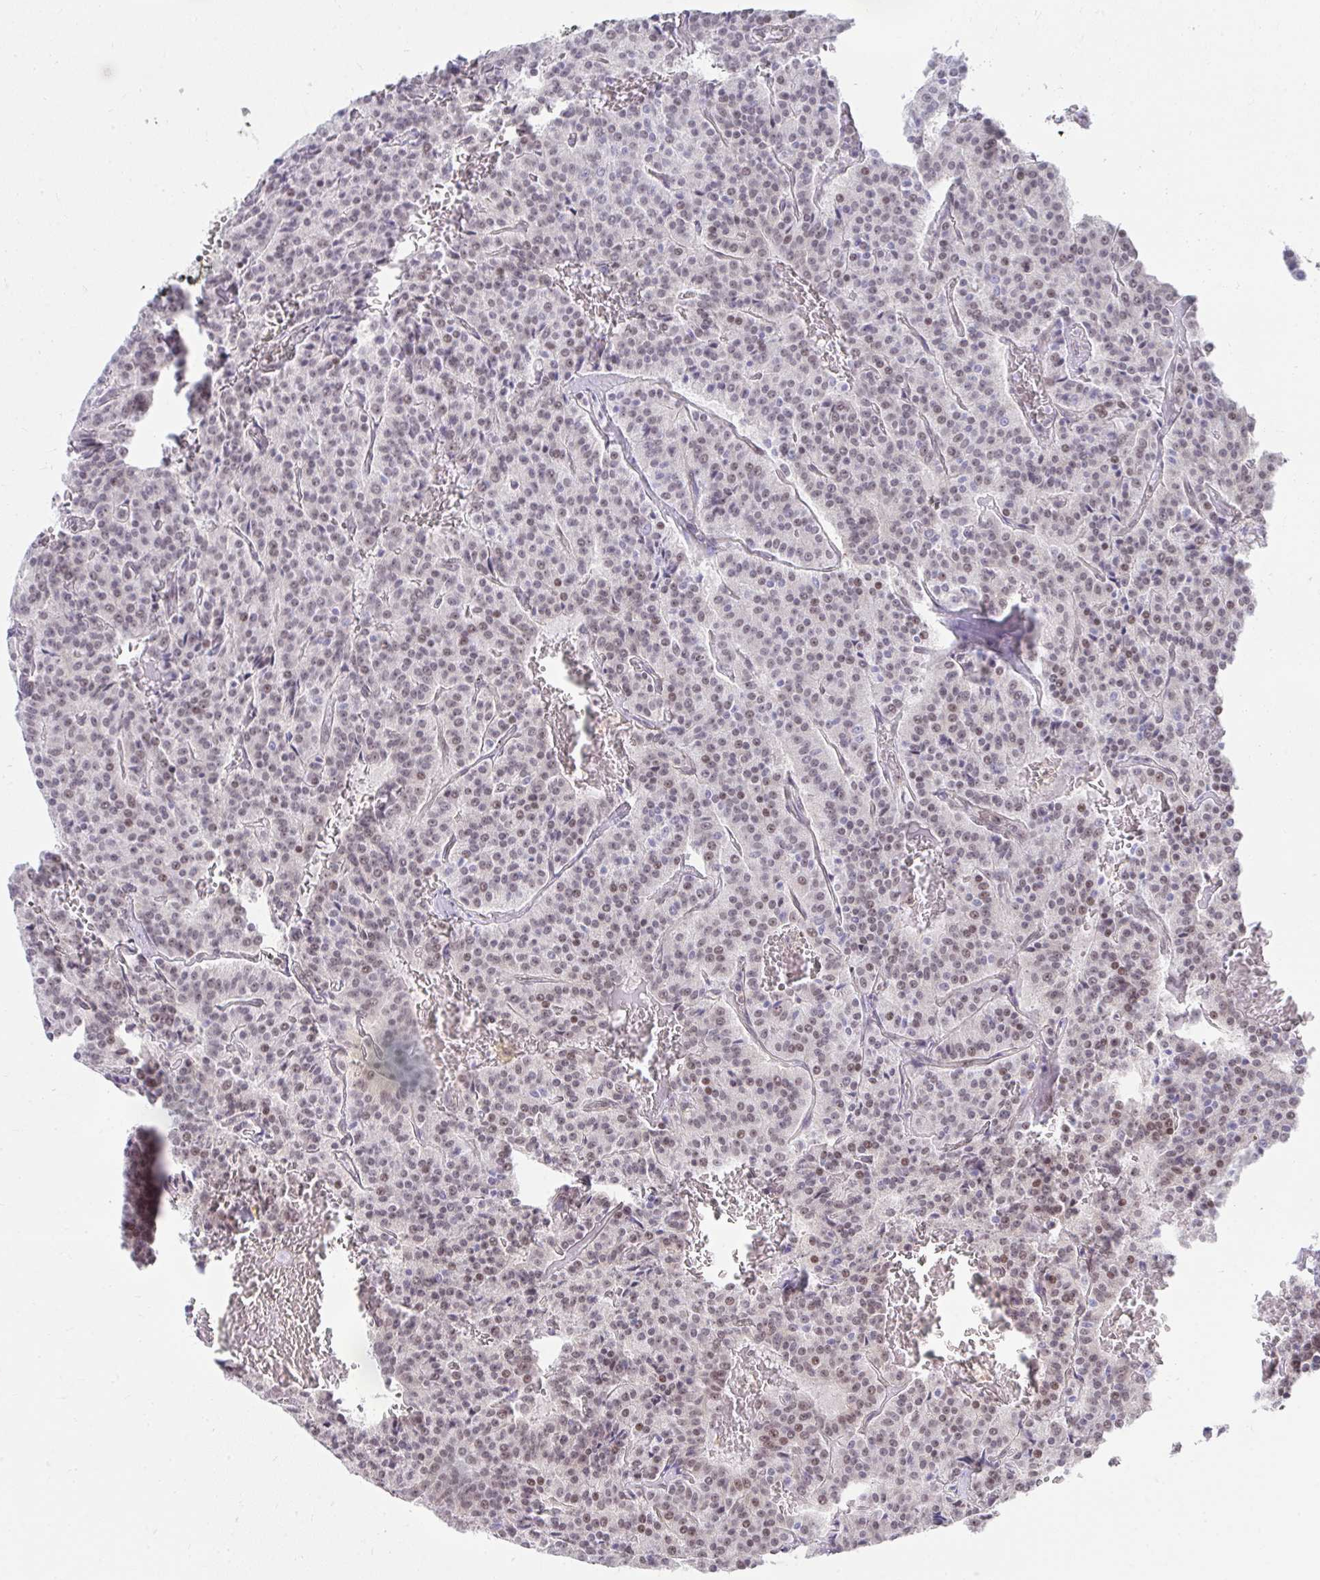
{"staining": {"intensity": "weak", "quantity": ">75%", "location": "nuclear"}, "tissue": "carcinoid", "cell_type": "Tumor cells", "image_type": "cancer", "snomed": [{"axis": "morphology", "description": "Carcinoid, malignant, NOS"}, {"axis": "topography", "description": "Lung"}], "caption": "Carcinoid stained for a protein exhibits weak nuclear positivity in tumor cells.", "gene": "HIRA", "patient": {"sex": "male", "age": 70}}